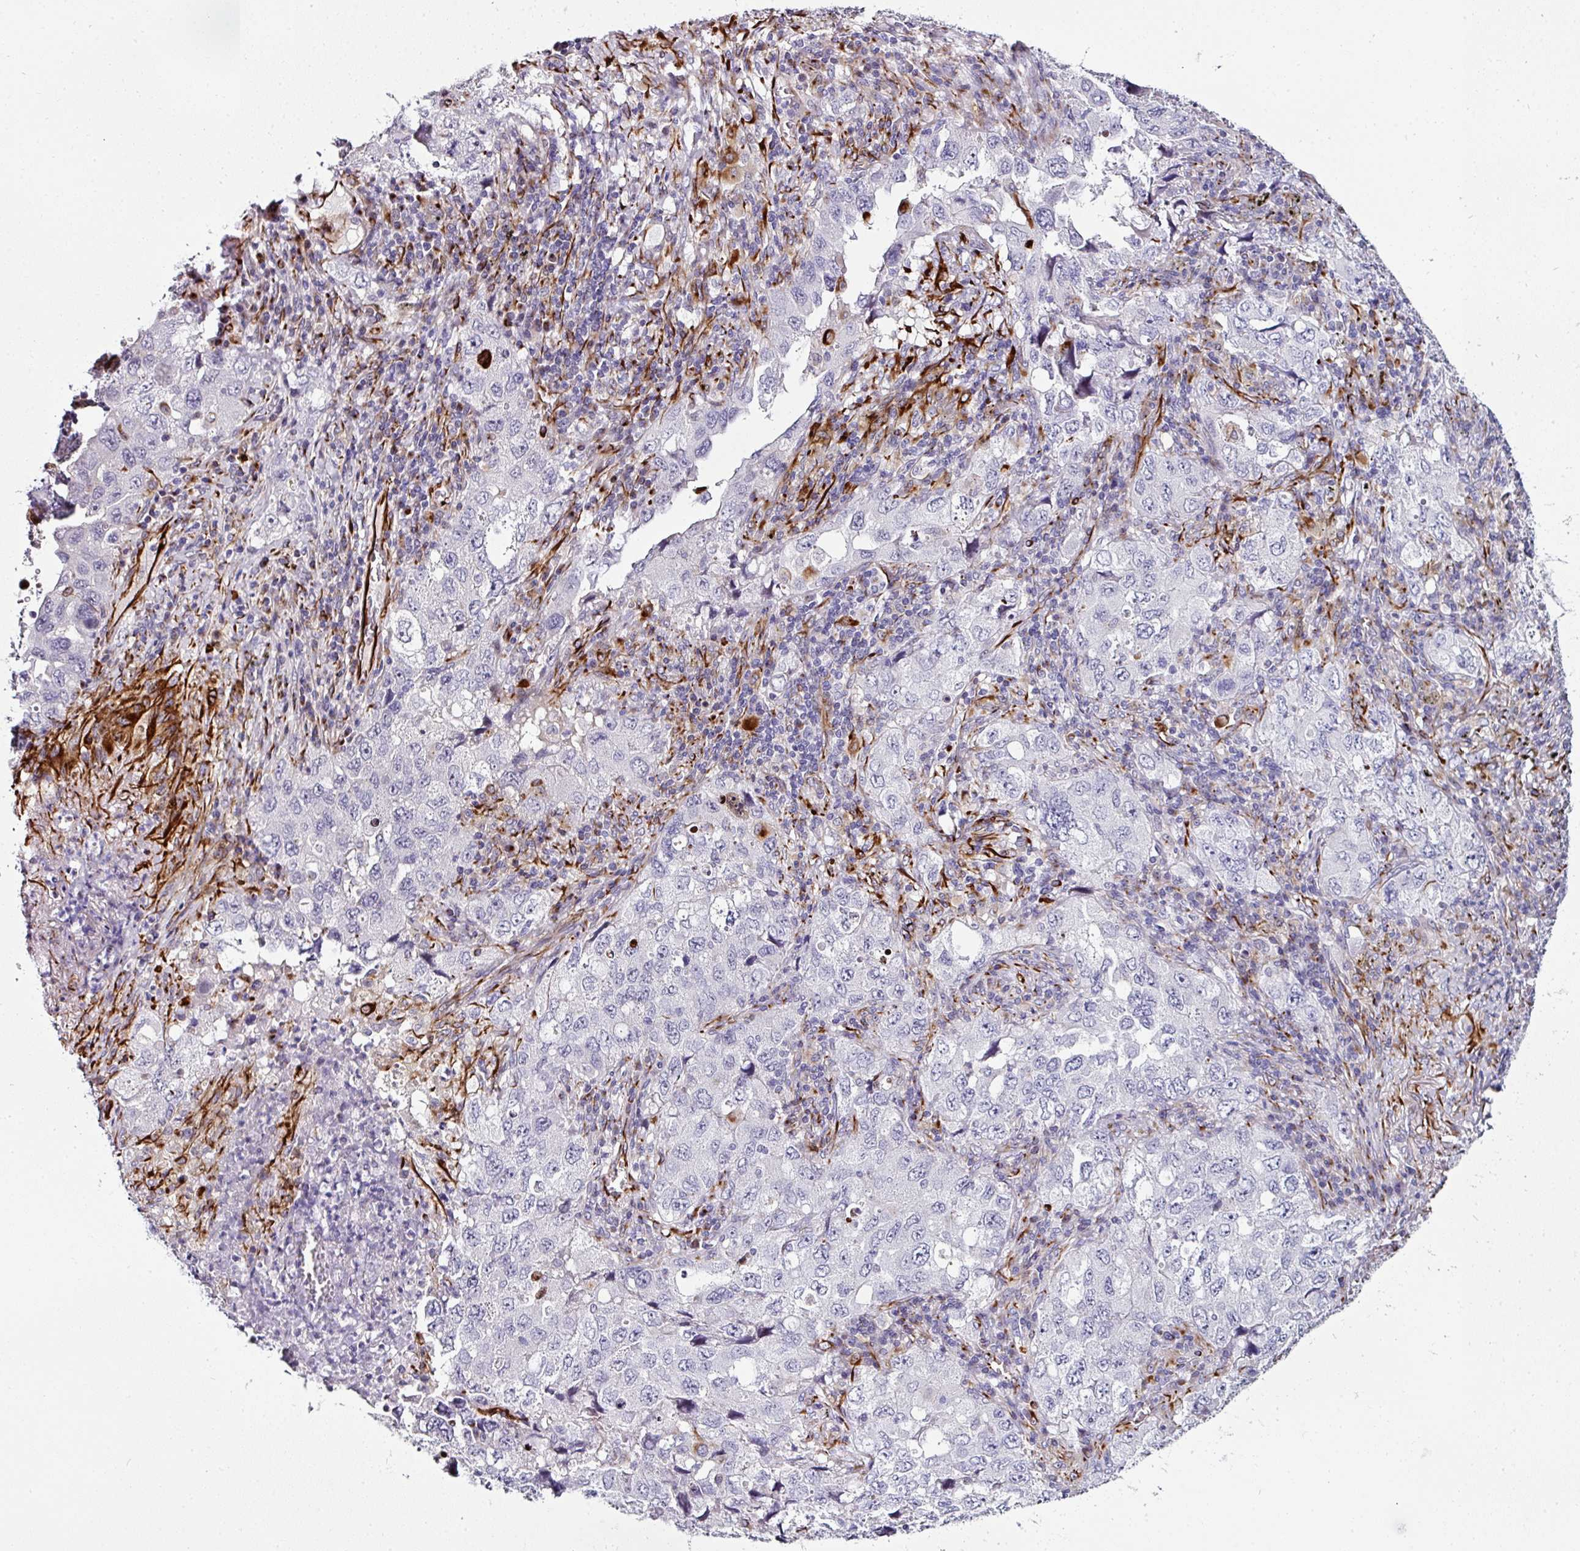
{"staining": {"intensity": "negative", "quantity": "none", "location": "none"}, "tissue": "lung cancer", "cell_type": "Tumor cells", "image_type": "cancer", "snomed": [{"axis": "morphology", "description": "Adenocarcinoma, NOS"}, {"axis": "topography", "description": "Lung"}], "caption": "Histopathology image shows no protein staining in tumor cells of lung adenocarcinoma tissue.", "gene": "TMPRSS9", "patient": {"sex": "female", "age": 57}}